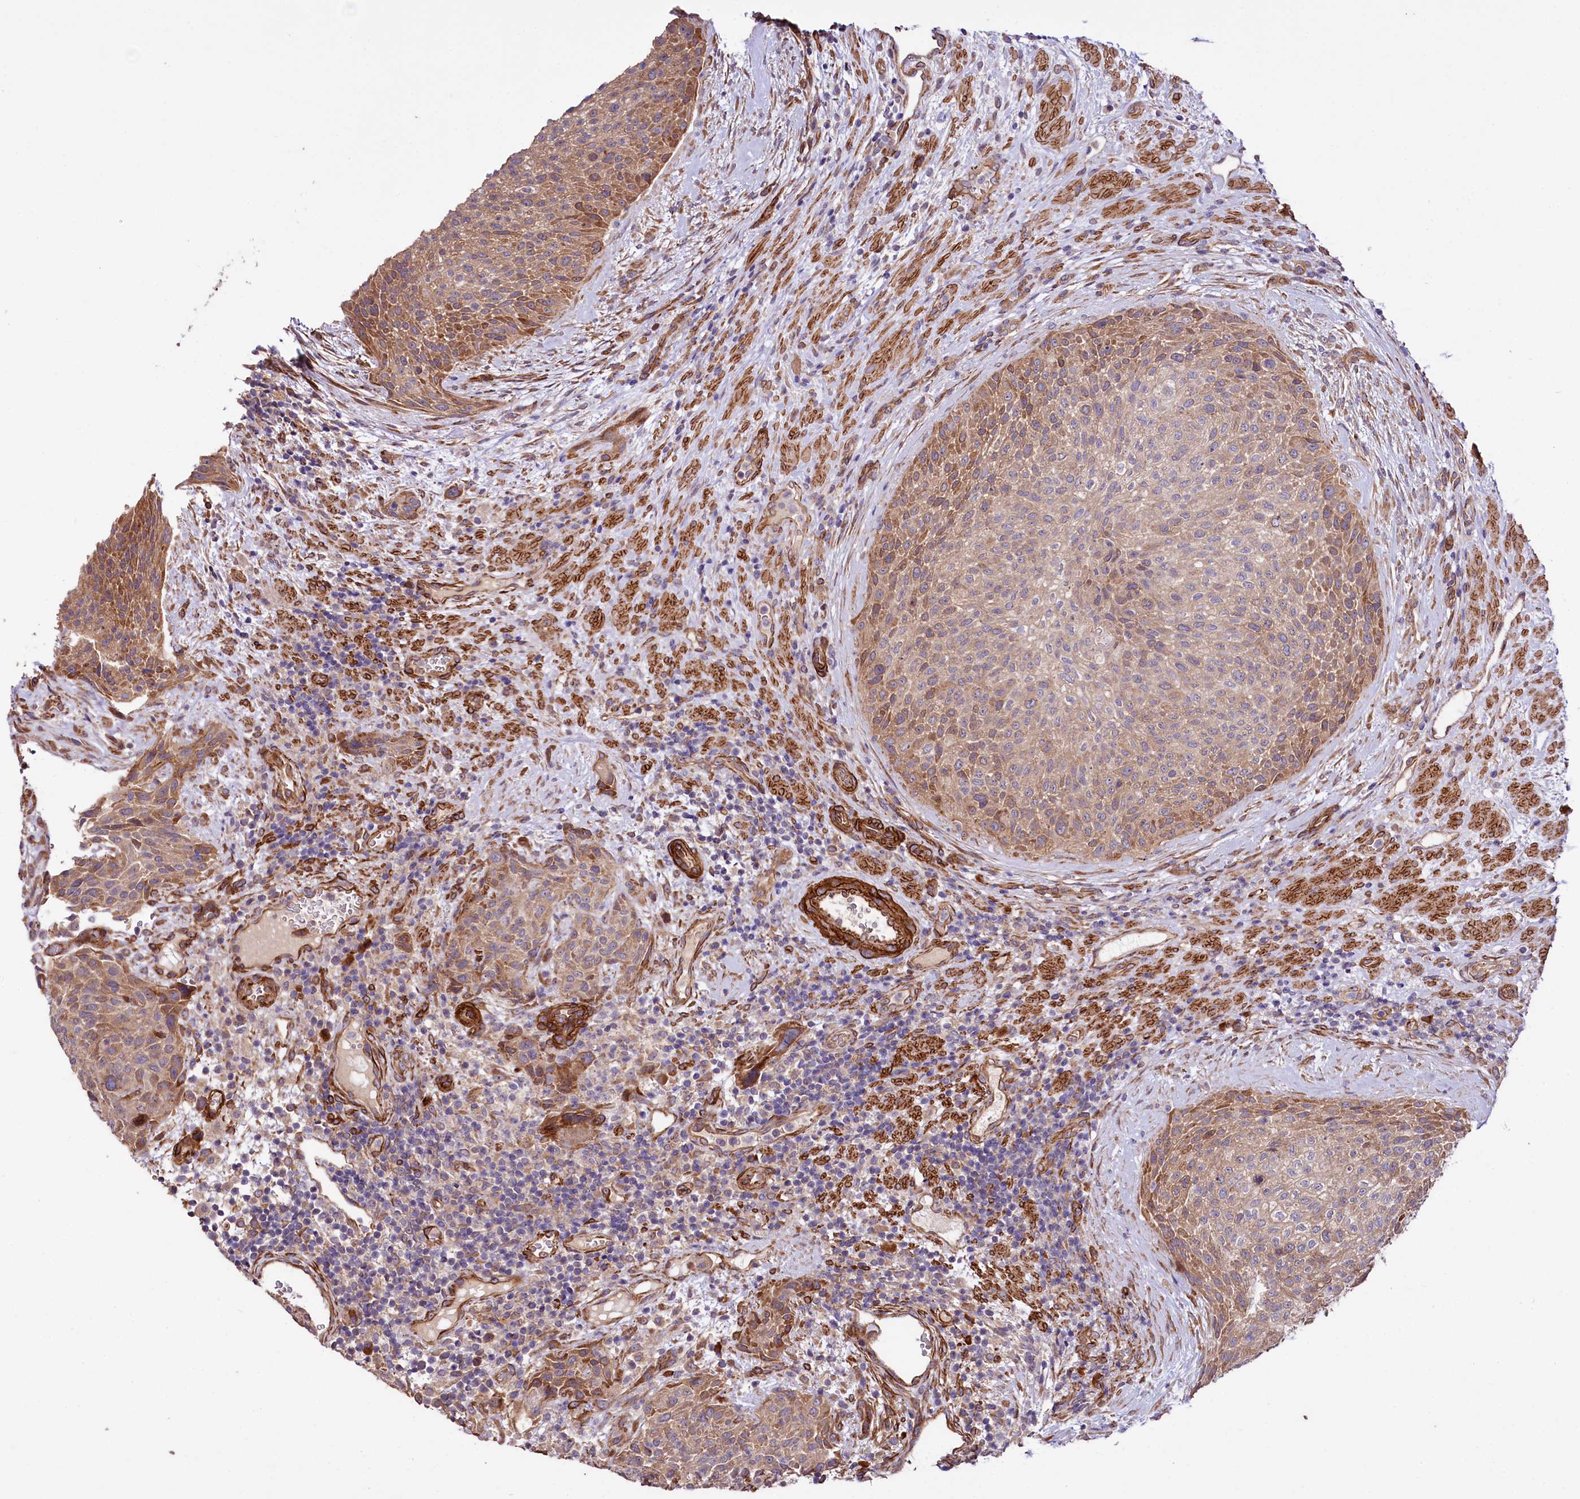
{"staining": {"intensity": "moderate", "quantity": "<25%", "location": "cytoplasmic/membranous"}, "tissue": "urothelial cancer", "cell_type": "Tumor cells", "image_type": "cancer", "snomed": [{"axis": "morphology", "description": "Normal tissue, NOS"}, {"axis": "morphology", "description": "Urothelial carcinoma, NOS"}, {"axis": "topography", "description": "Urinary bladder"}, {"axis": "topography", "description": "Peripheral nerve tissue"}], "caption": "Moderate cytoplasmic/membranous staining is appreciated in approximately <25% of tumor cells in urothelial cancer.", "gene": "SPATS2", "patient": {"sex": "male", "age": 35}}